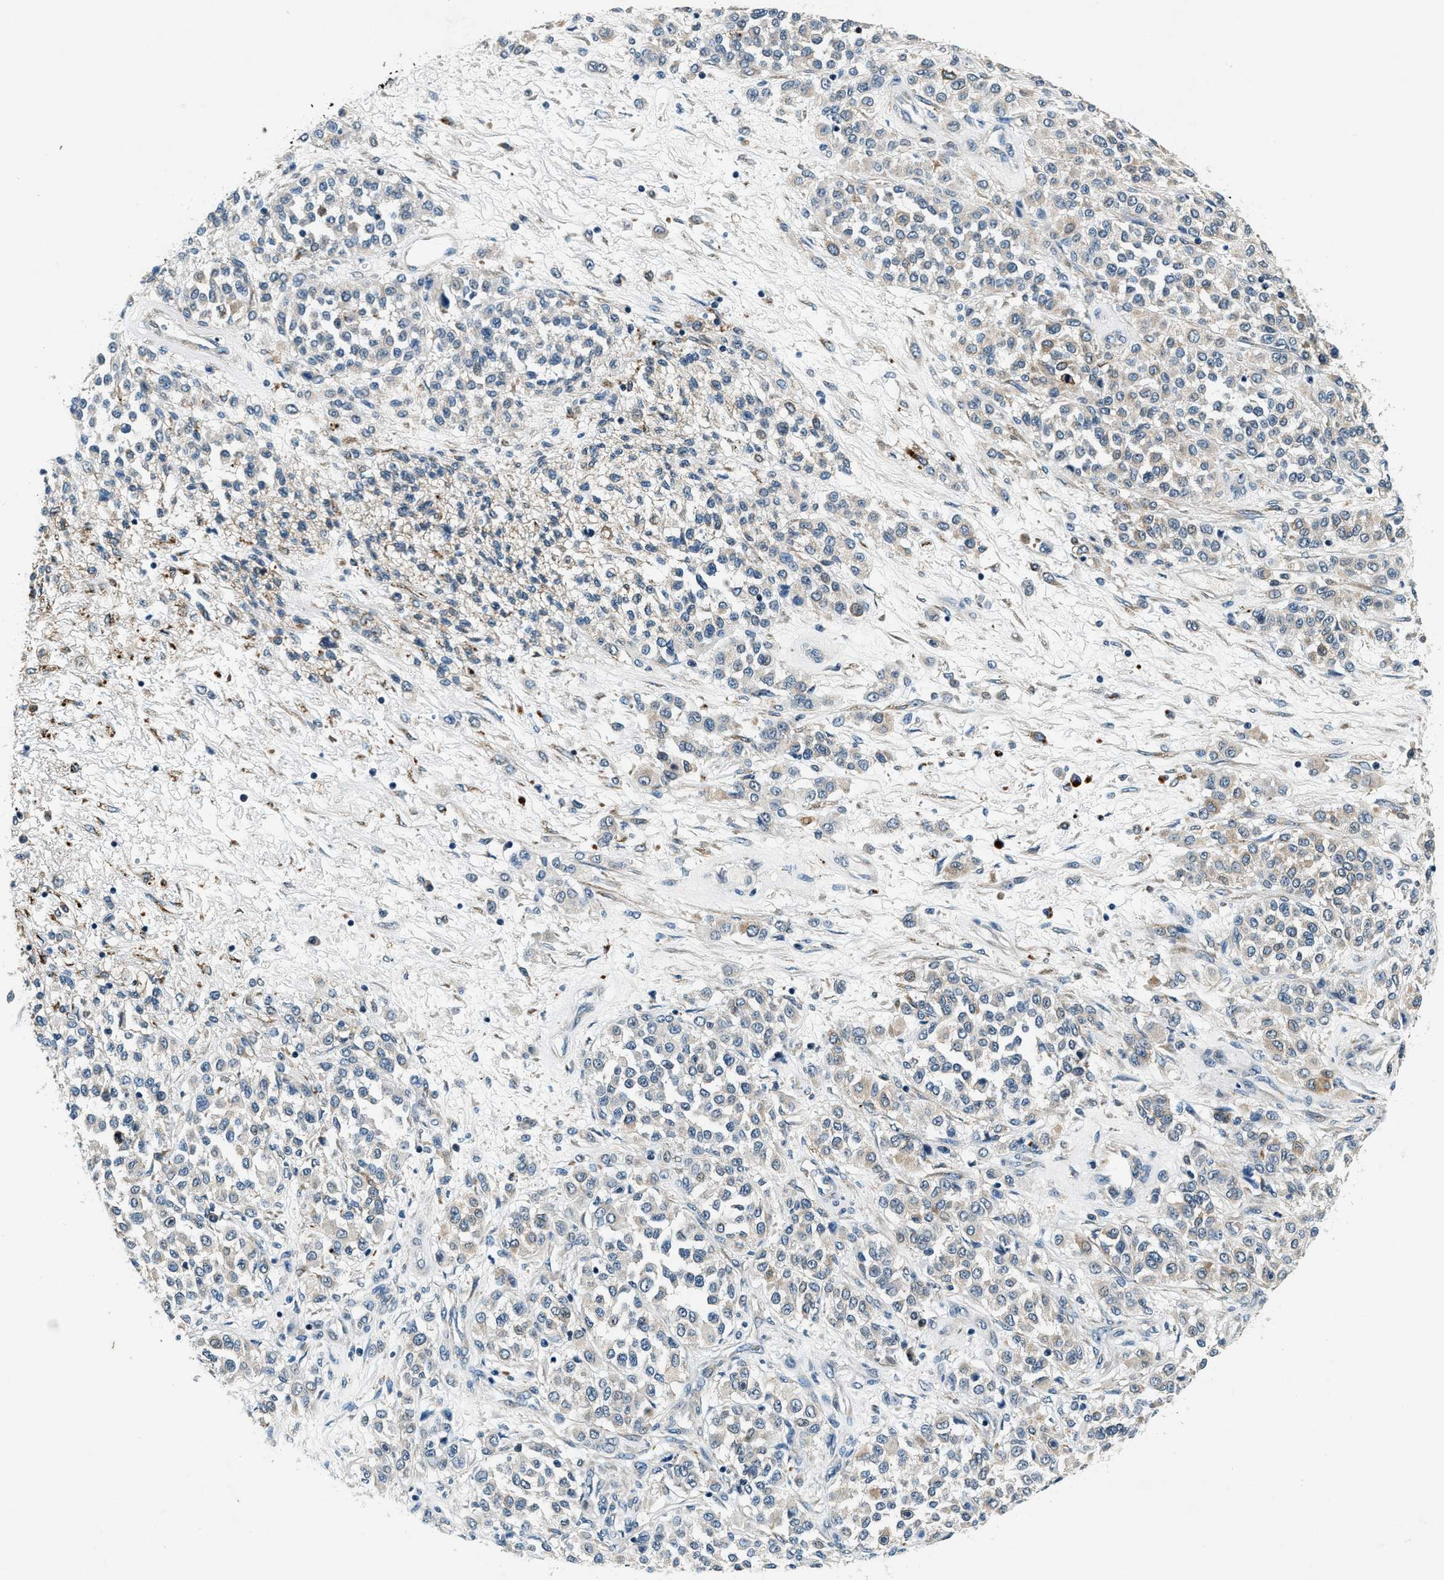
{"staining": {"intensity": "negative", "quantity": "none", "location": "none"}, "tissue": "melanoma", "cell_type": "Tumor cells", "image_type": "cancer", "snomed": [{"axis": "morphology", "description": "Malignant melanoma, Metastatic site"}, {"axis": "topography", "description": "Pancreas"}], "caption": "This is an IHC photomicrograph of human melanoma. There is no staining in tumor cells.", "gene": "C2orf66", "patient": {"sex": "female", "age": 30}}